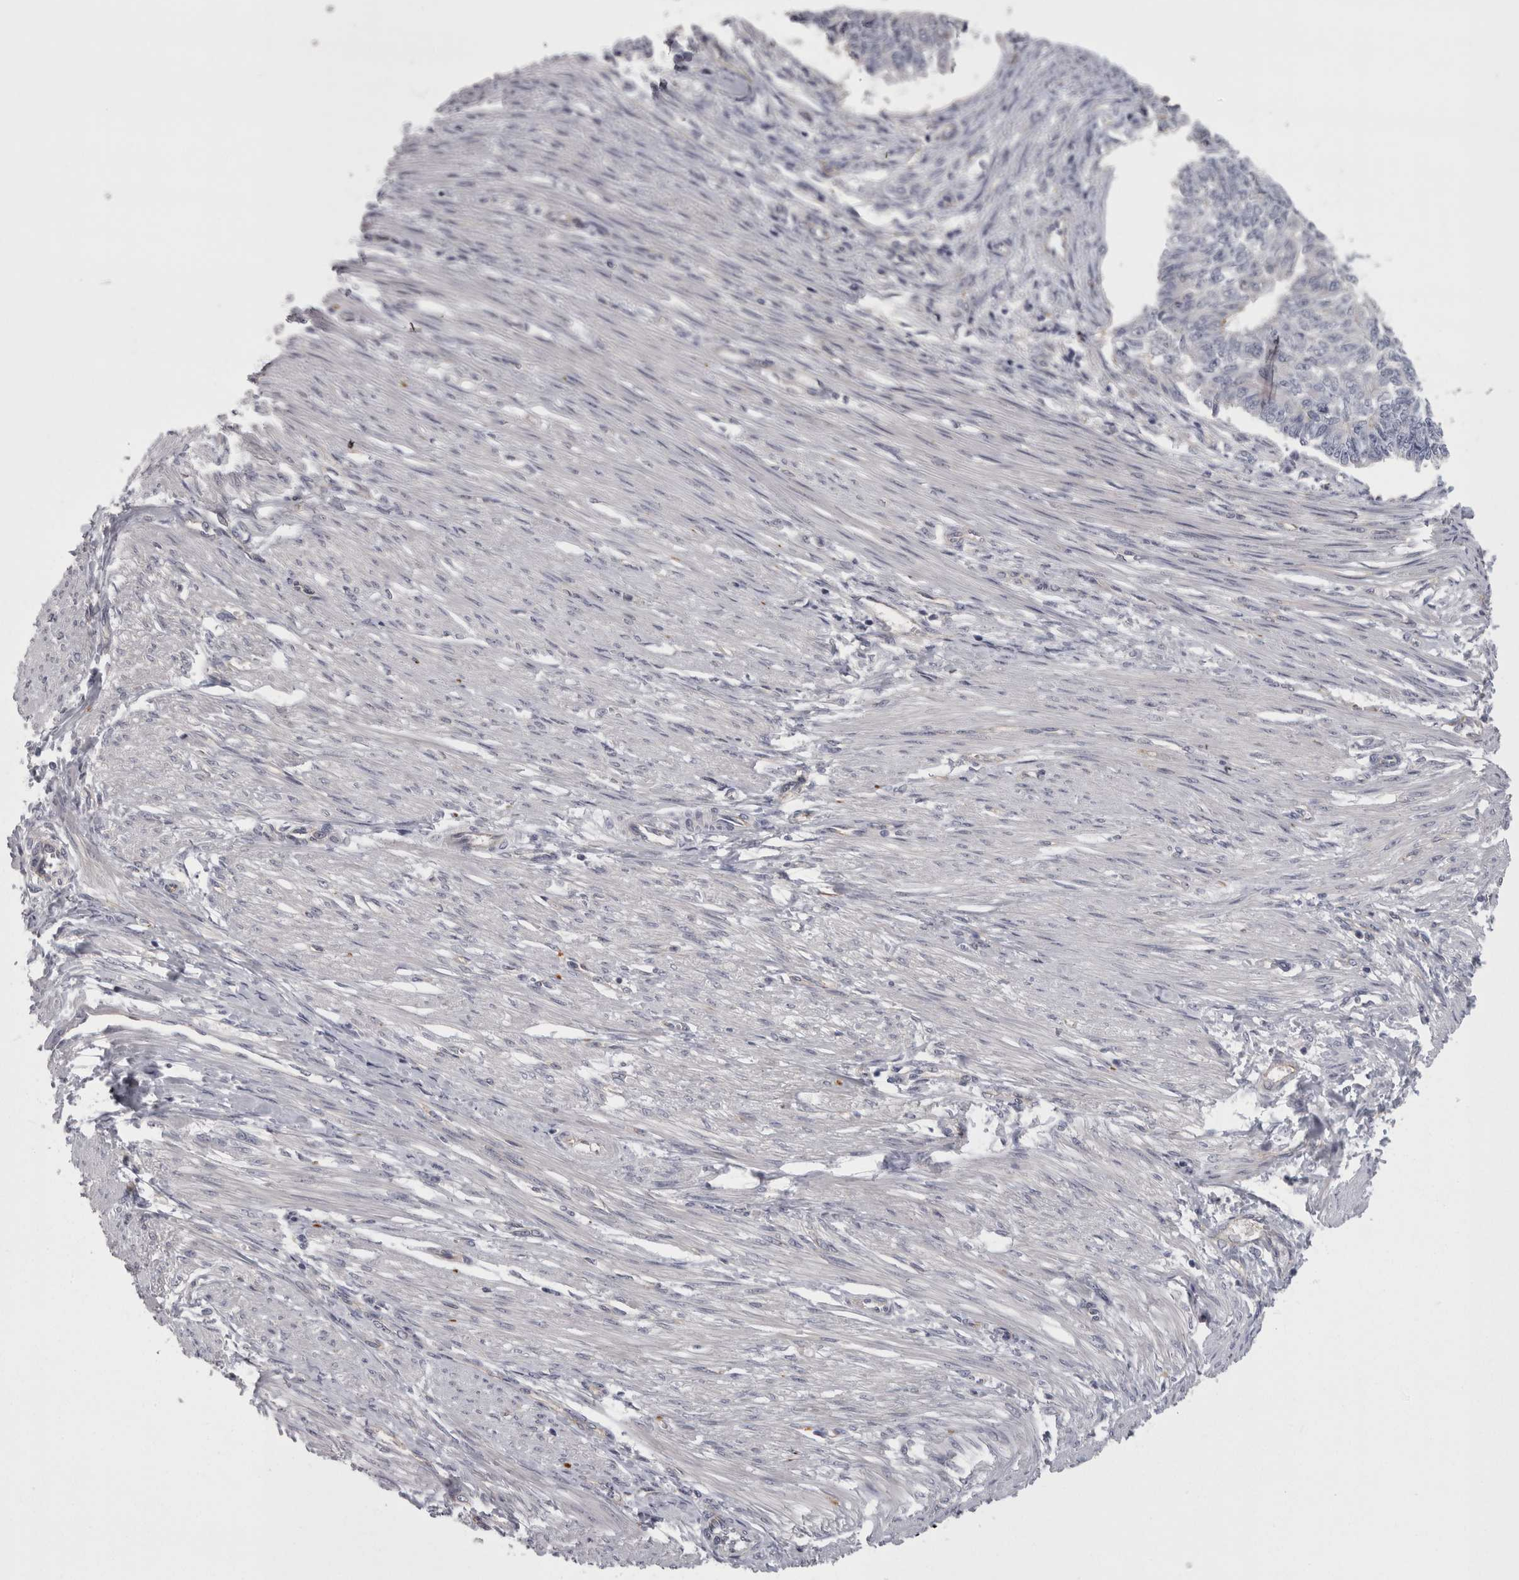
{"staining": {"intensity": "negative", "quantity": "none", "location": "none"}, "tissue": "endometrial cancer", "cell_type": "Tumor cells", "image_type": "cancer", "snomed": [{"axis": "morphology", "description": "Adenocarcinoma, NOS"}, {"axis": "topography", "description": "Endometrium"}], "caption": "Micrograph shows no significant protein expression in tumor cells of endometrial cancer (adenocarcinoma). (DAB immunohistochemistry (IHC) visualized using brightfield microscopy, high magnification).", "gene": "LYZL6", "patient": {"sex": "female", "age": 32}}